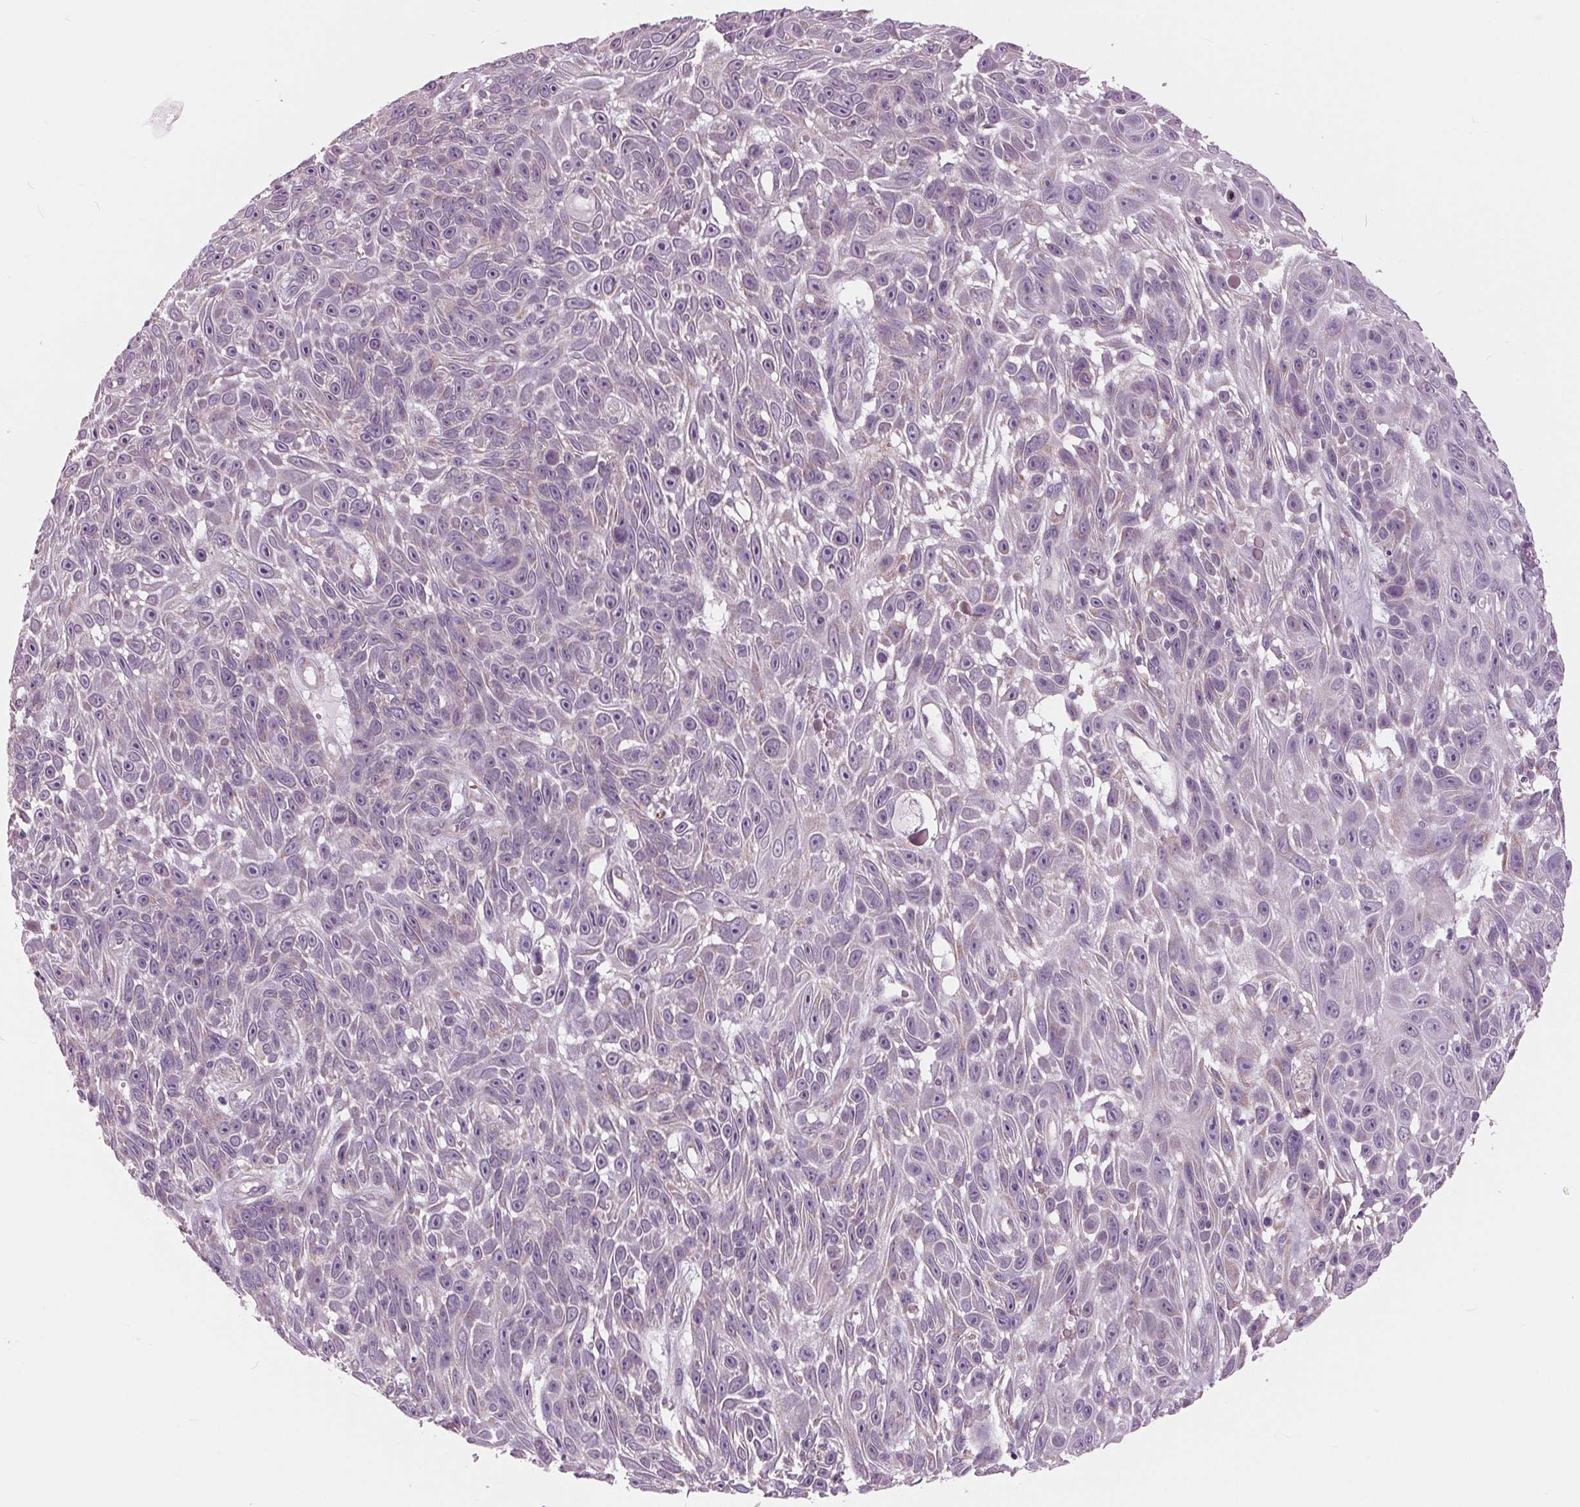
{"staining": {"intensity": "negative", "quantity": "none", "location": "none"}, "tissue": "skin cancer", "cell_type": "Tumor cells", "image_type": "cancer", "snomed": [{"axis": "morphology", "description": "Squamous cell carcinoma, NOS"}, {"axis": "topography", "description": "Skin"}], "caption": "DAB (3,3'-diaminobenzidine) immunohistochemical staining of skin cancer (squamous cell carcinoma) reveals no significant staining in tumor cells.", "gene": "SAMD4A", "patient": {"sex": "male", "age": 82}}